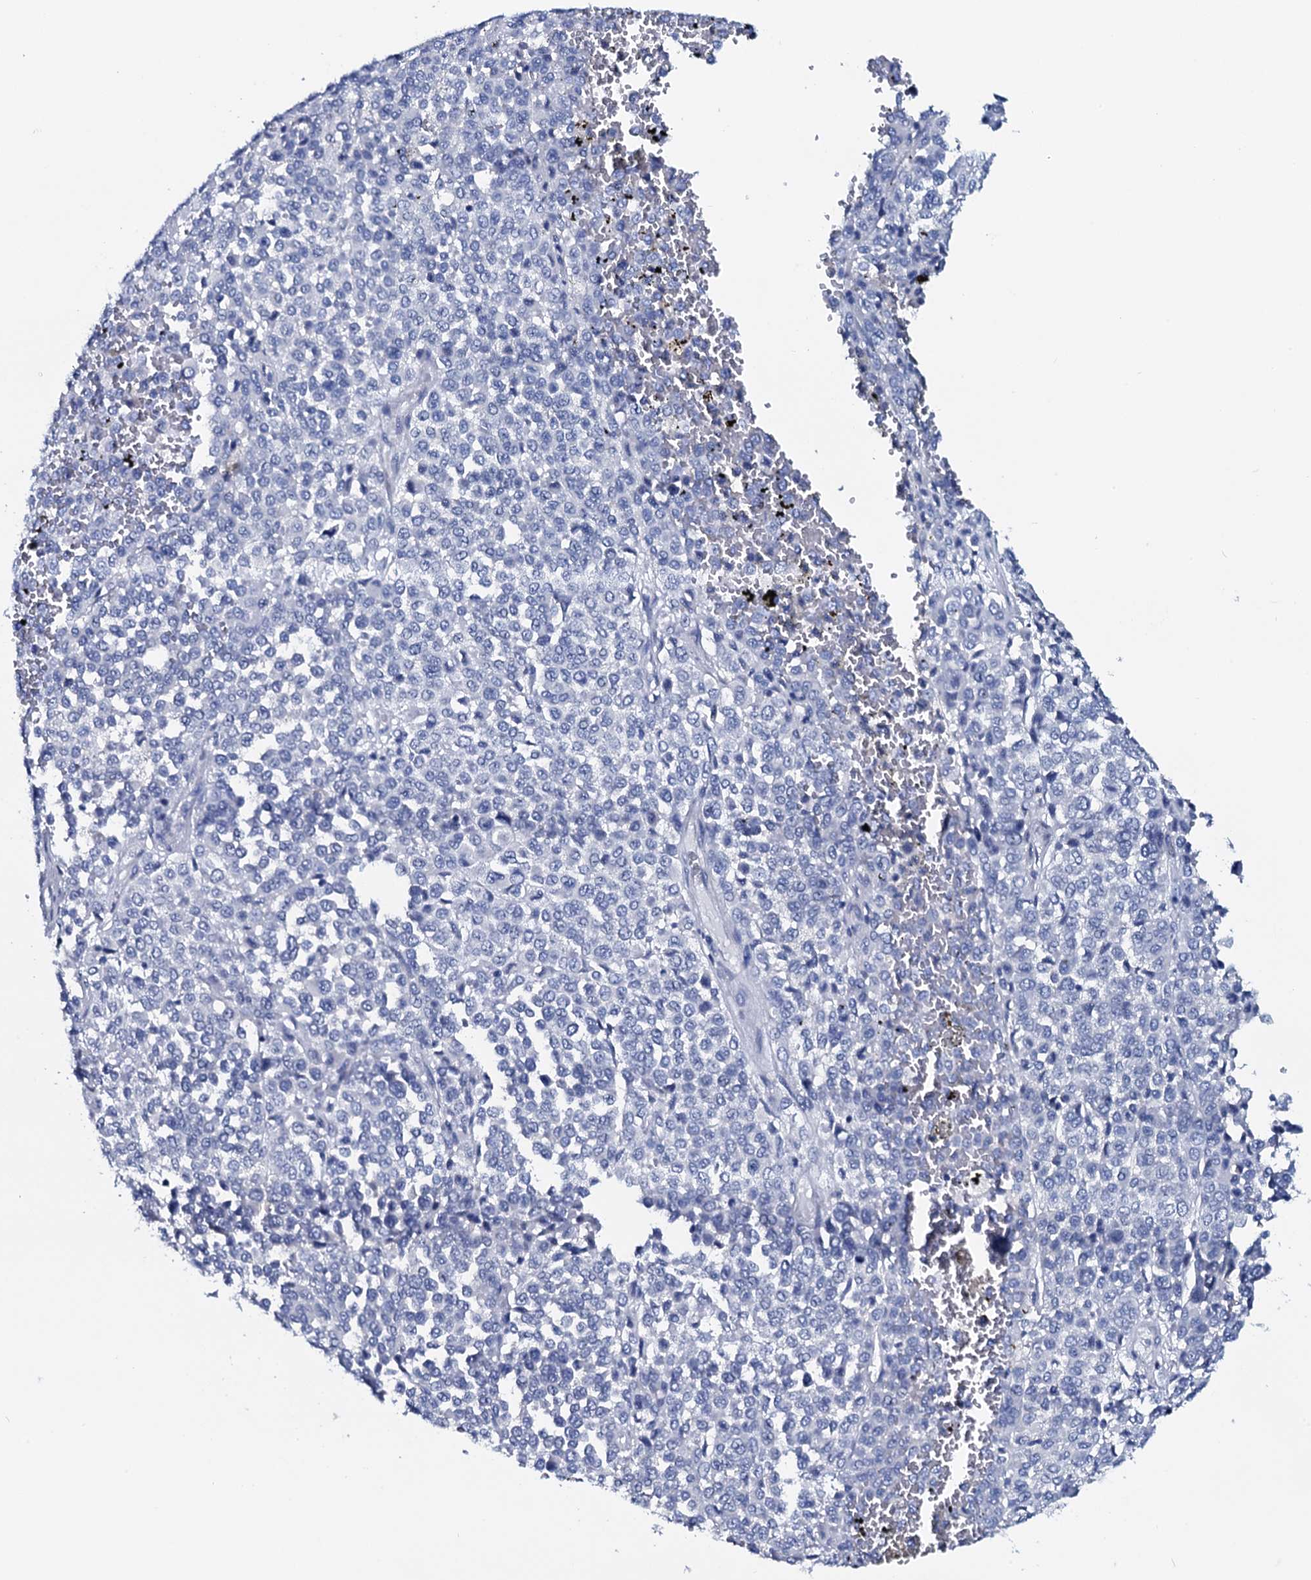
{"staining": {"intensity": "negative", "quantity": "none", "location": "none"}, "tissue": "melanoma", "cell_type": "Tumor cells", "image_type": "cancer", "snomed": [{"axis": "morphology", "description": "Malignant melanoma, Metastatic site"}, {"axis": "topography", "description": "Pancreas"}], "caption": "High power microscopy histopathology image of an immunohistochemistry (IHC) micrograph of malignant melanoma (metastatic site), revealing no significant positivity in tumor cells.", "gene": "GYS2", "patient": {"sex": "female", "age": 30}}